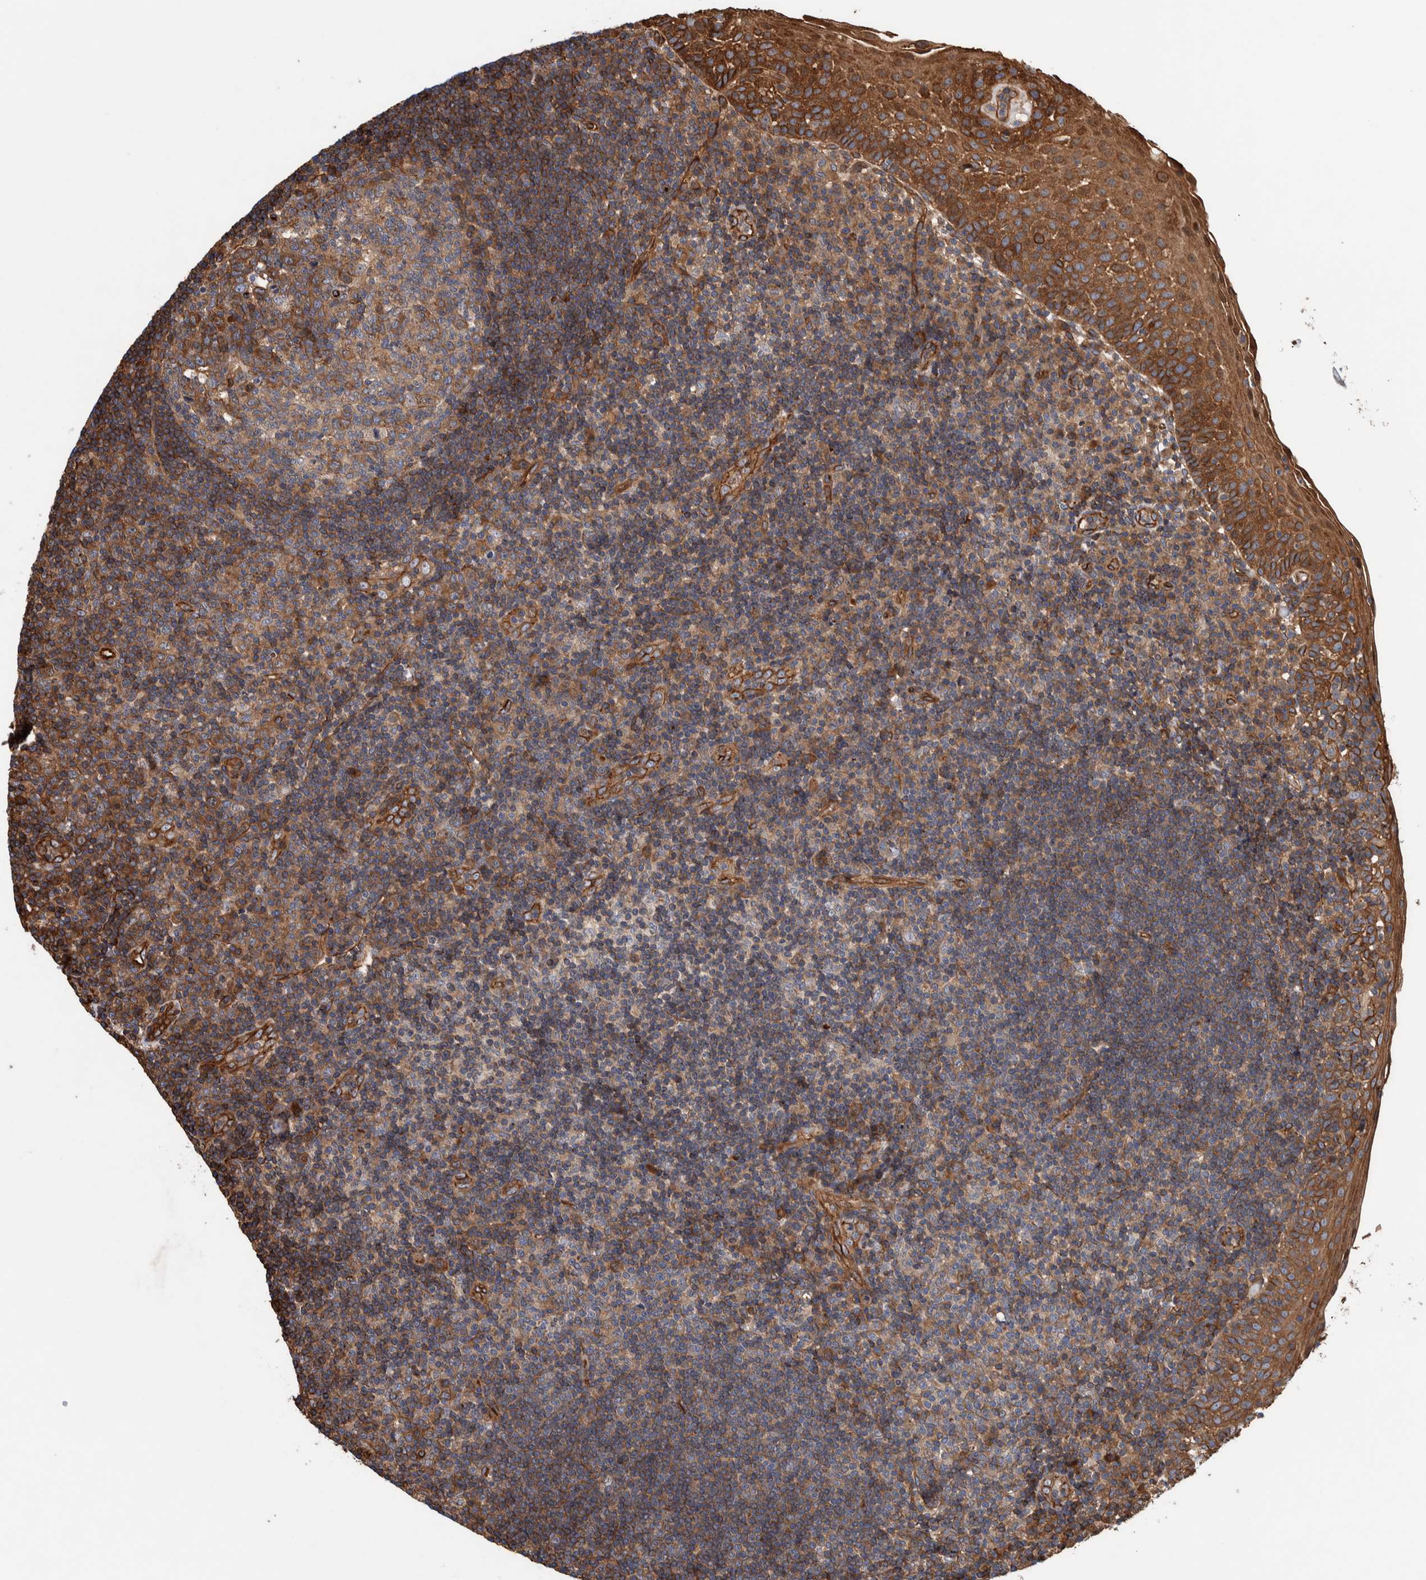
{"staining": {"intensity": "moderate", "quantity": "25%-75%", "location": "cytoplasmic/membranous"}, "tissue": "tonsil", "cell_type": "Germinal center cells", "image_type": "normal", "snomed": [{"axis": "morphology", "description": "Normal tissue, NOS"}, {"axis": "topography", "description": "Tonsil"}], "caption": "Immunohistochemistry (DAB (3,3'-diaminobenzidine)) staining of normal human tonsil demonstrates moderate cytoplasmic/membranous protein staining in approximately 25%-75% of germinal center cells.", "gene": "PKD1L1", "patient": {"sex": "female", "age": 40}}